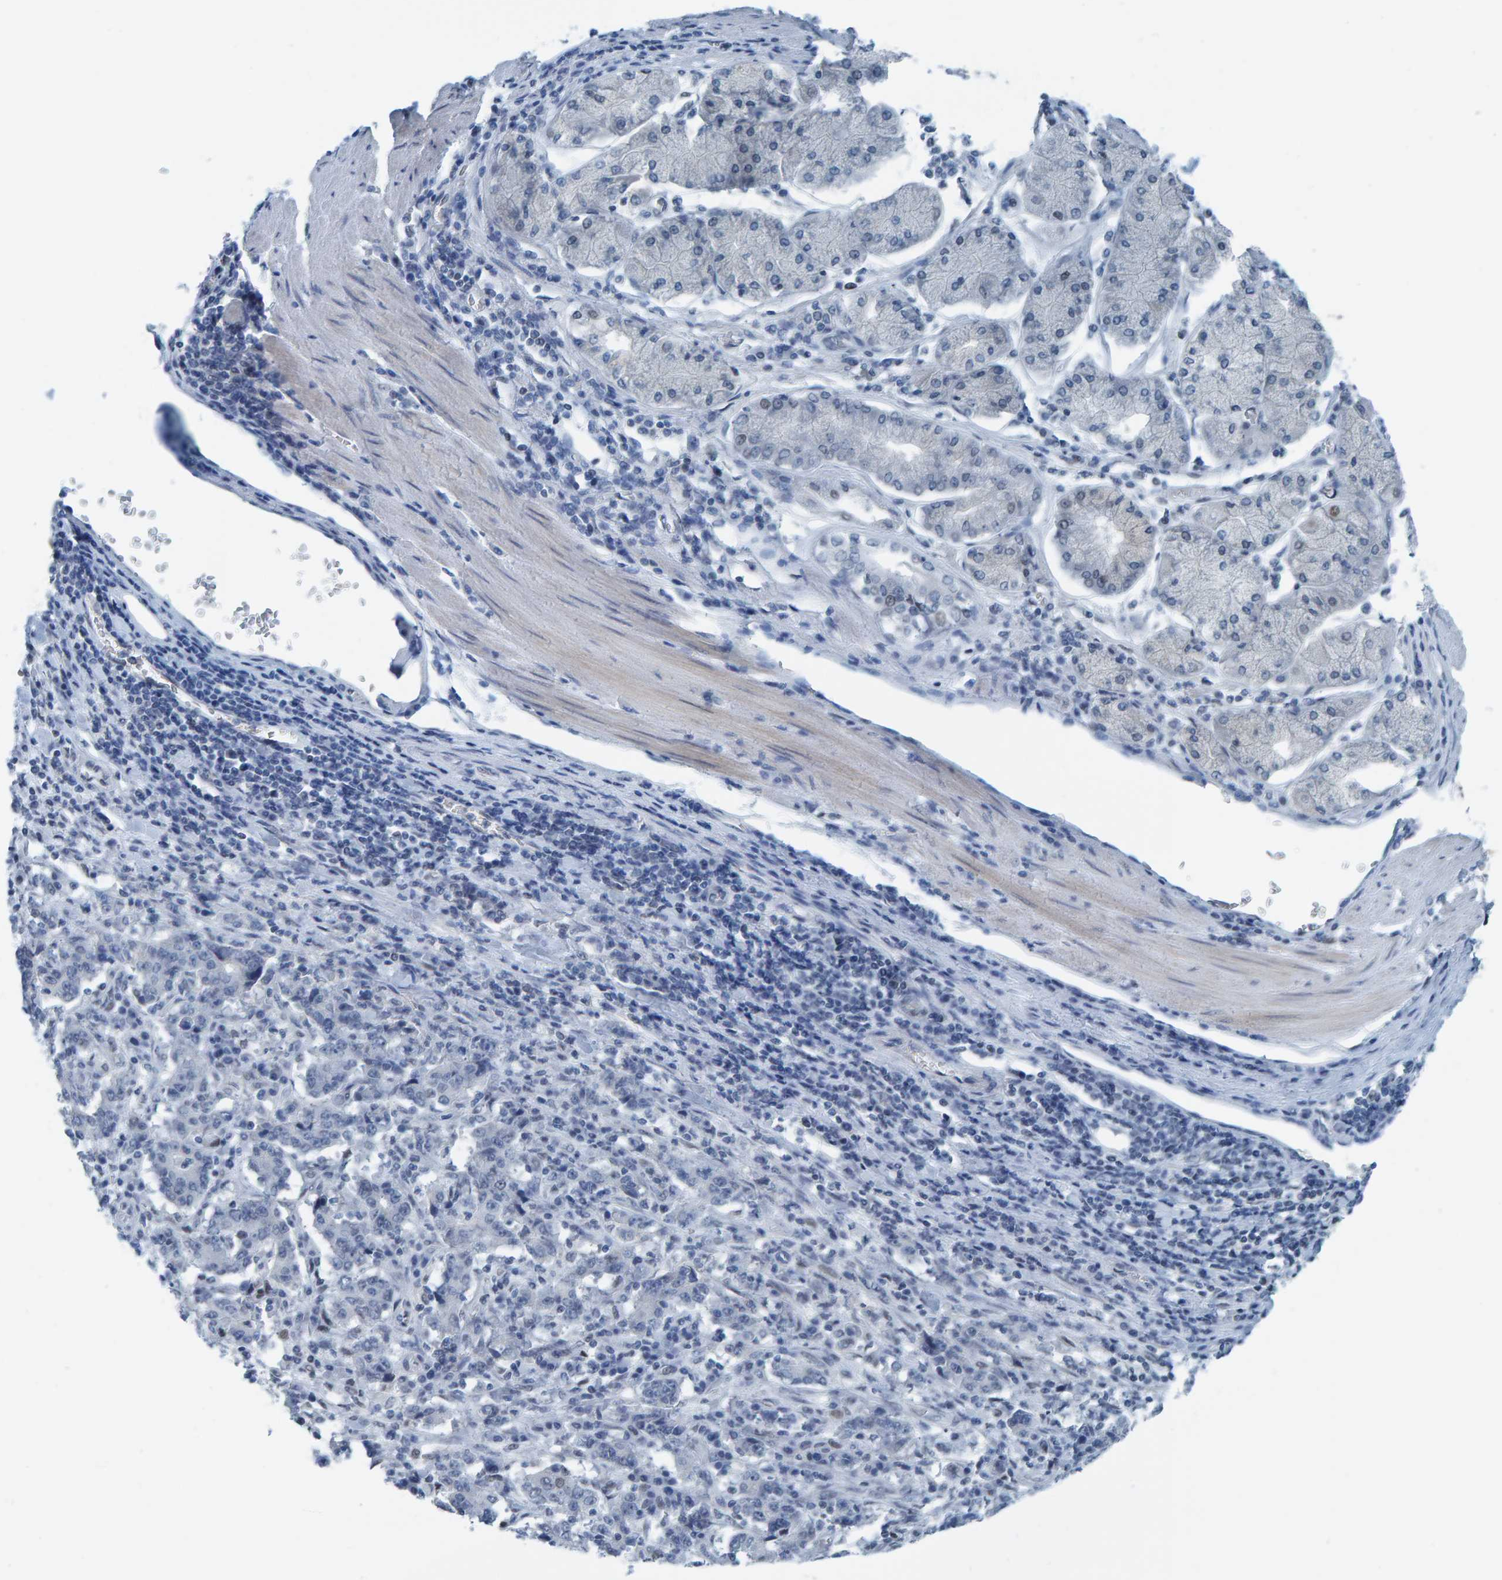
{"staining": {"intensity": "negative", "quantity": "none", "location": "none"}, "tissue": "stomach cancer", "cell_type": "Tumor cells", "image_type": "cancer", "snomed": [{"axis": "morphology", "description": "Normal tissue, NOS"}, {"axis": "morphology", "description": "Adenocarcinoma, NOS"}, {"axis": "topography", "description": "Stomach, upper"}, {"axis": "topography", "description": "Stomach"}], "caption": "A high-resolution image shows IHC staining of stomach cancer (adenocarcinoma), which exhibits no significant positivity in tumor cells. The staining was performed using DAB (3,3'-diaminobenzidine) to visualize the protein expression in brown, while the nuclei were stained in blue with hematoxylin (Magnification: 20x).", "gene": "CNP", "patient": {"sex": "male", "age": 59}}